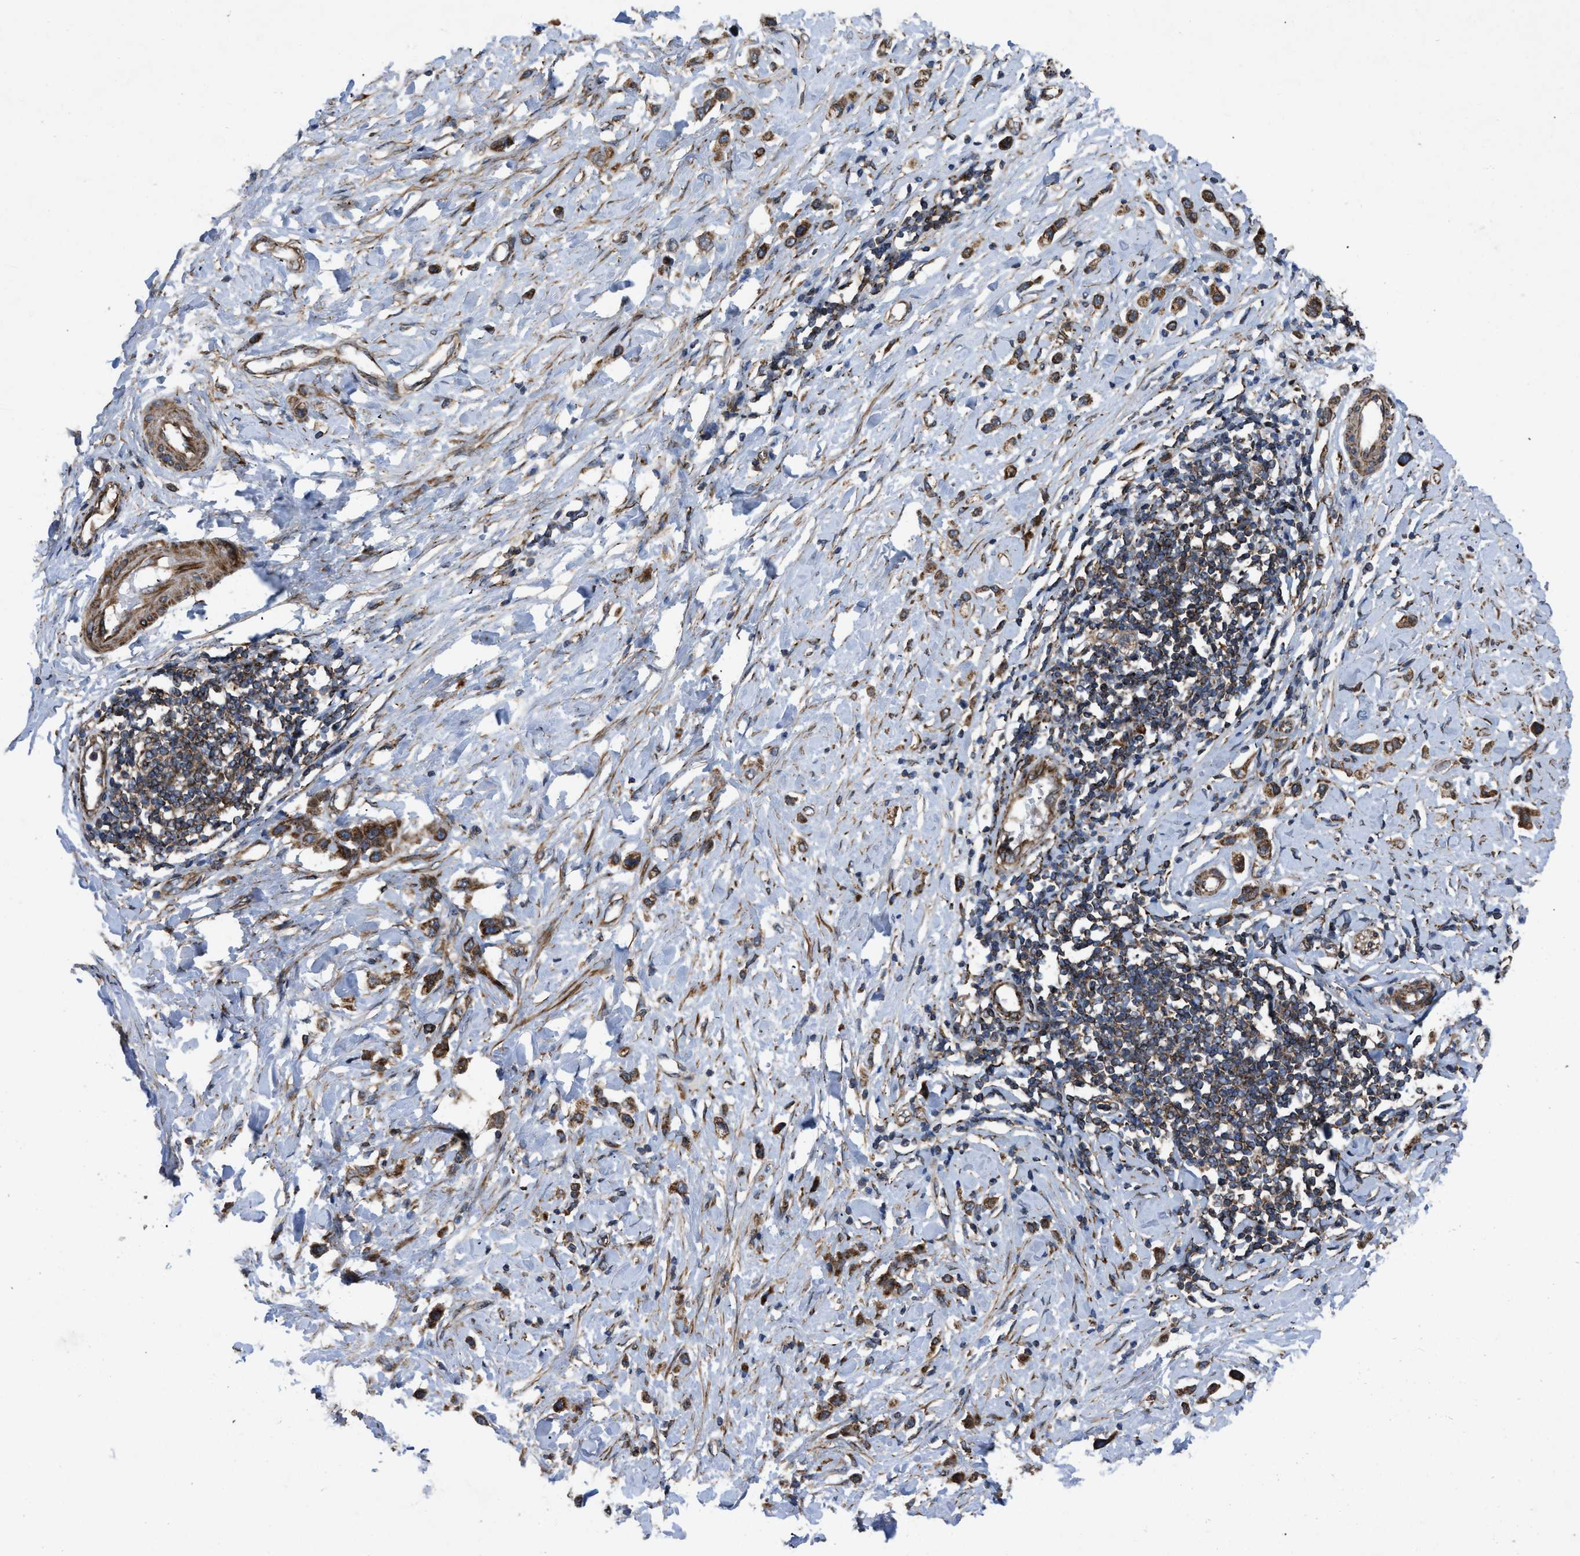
{"staining": {"intensity": "moderate", "quantity": ">75%", "location": "cytoplasmic/membranous"}, "tissue": "stomach cancer", "cell_type": "Tumor cells", "image_type": "cancer", "snomed": [{"axis": "morphology", "description": "Adenocarcinoma, NOS"}, {"axis": "topography", "description": "Stomach"}], "caption": "Protein staining of adenocarcinoma (stomach) tissue demonstrates moderate cytoplasmic/membranous staining in approximately >75% of tumor cells.", "gene": "PER3", "patient": {"sex": "female", "age": 65}}